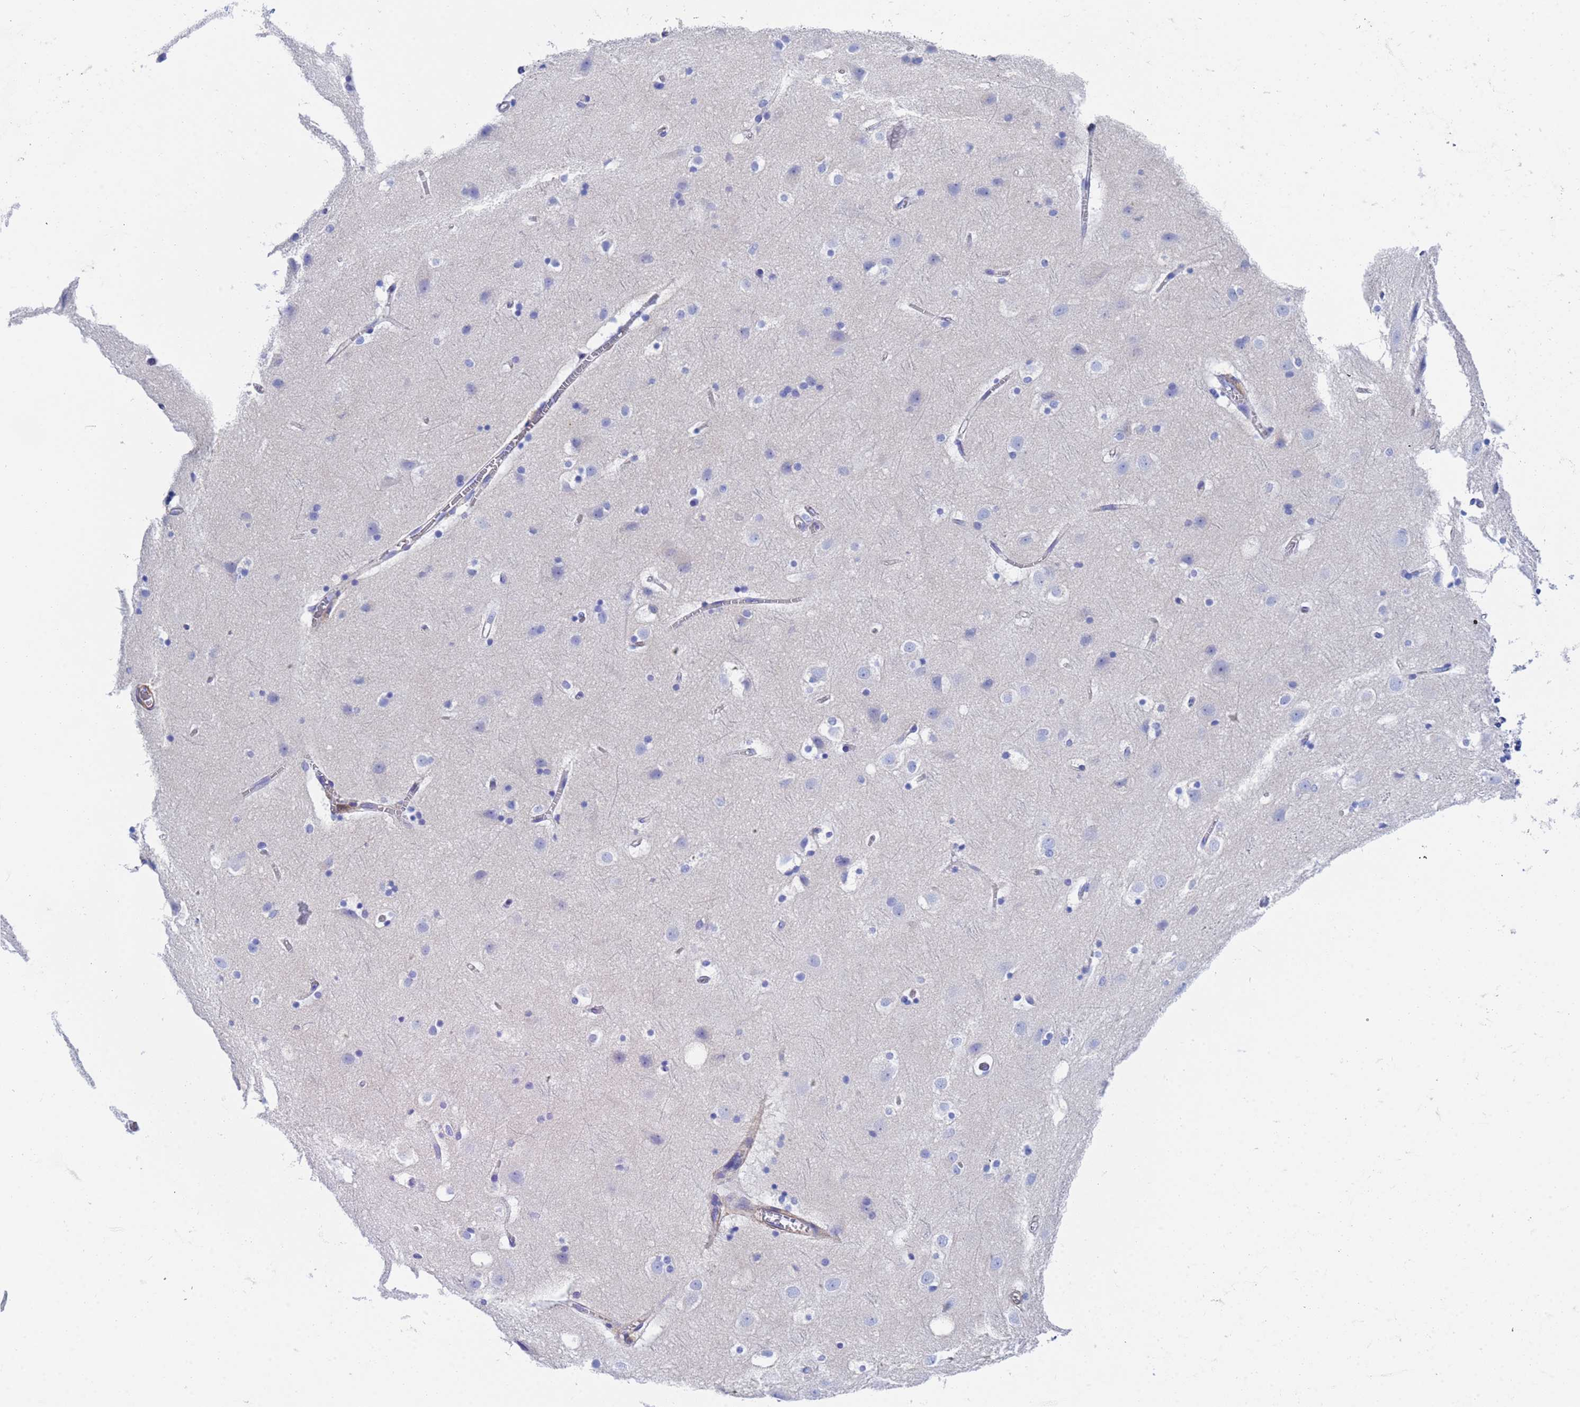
{"staining": {"intensity": "weak", "quantity": "25%-75%", "location": "cytoplasmic/membranous"}, "tissue": "cerebral cortex", "cell_type": "Endothelial cells", "image_type": "normal", "snomed": [{"axis": "morphology", "description": "Normal tissue, NOS"}, {"axis": "topography", "description": "Cerebral cortex"}], "caption": "Protein expression analysis of unremarkable cerebral cortex exhibits weak cytoplasmic/membranous positivity in about 25%-75% of endothelial cells.", "gene": "CST1", "patient": {"sex": "male", "age": 54}}